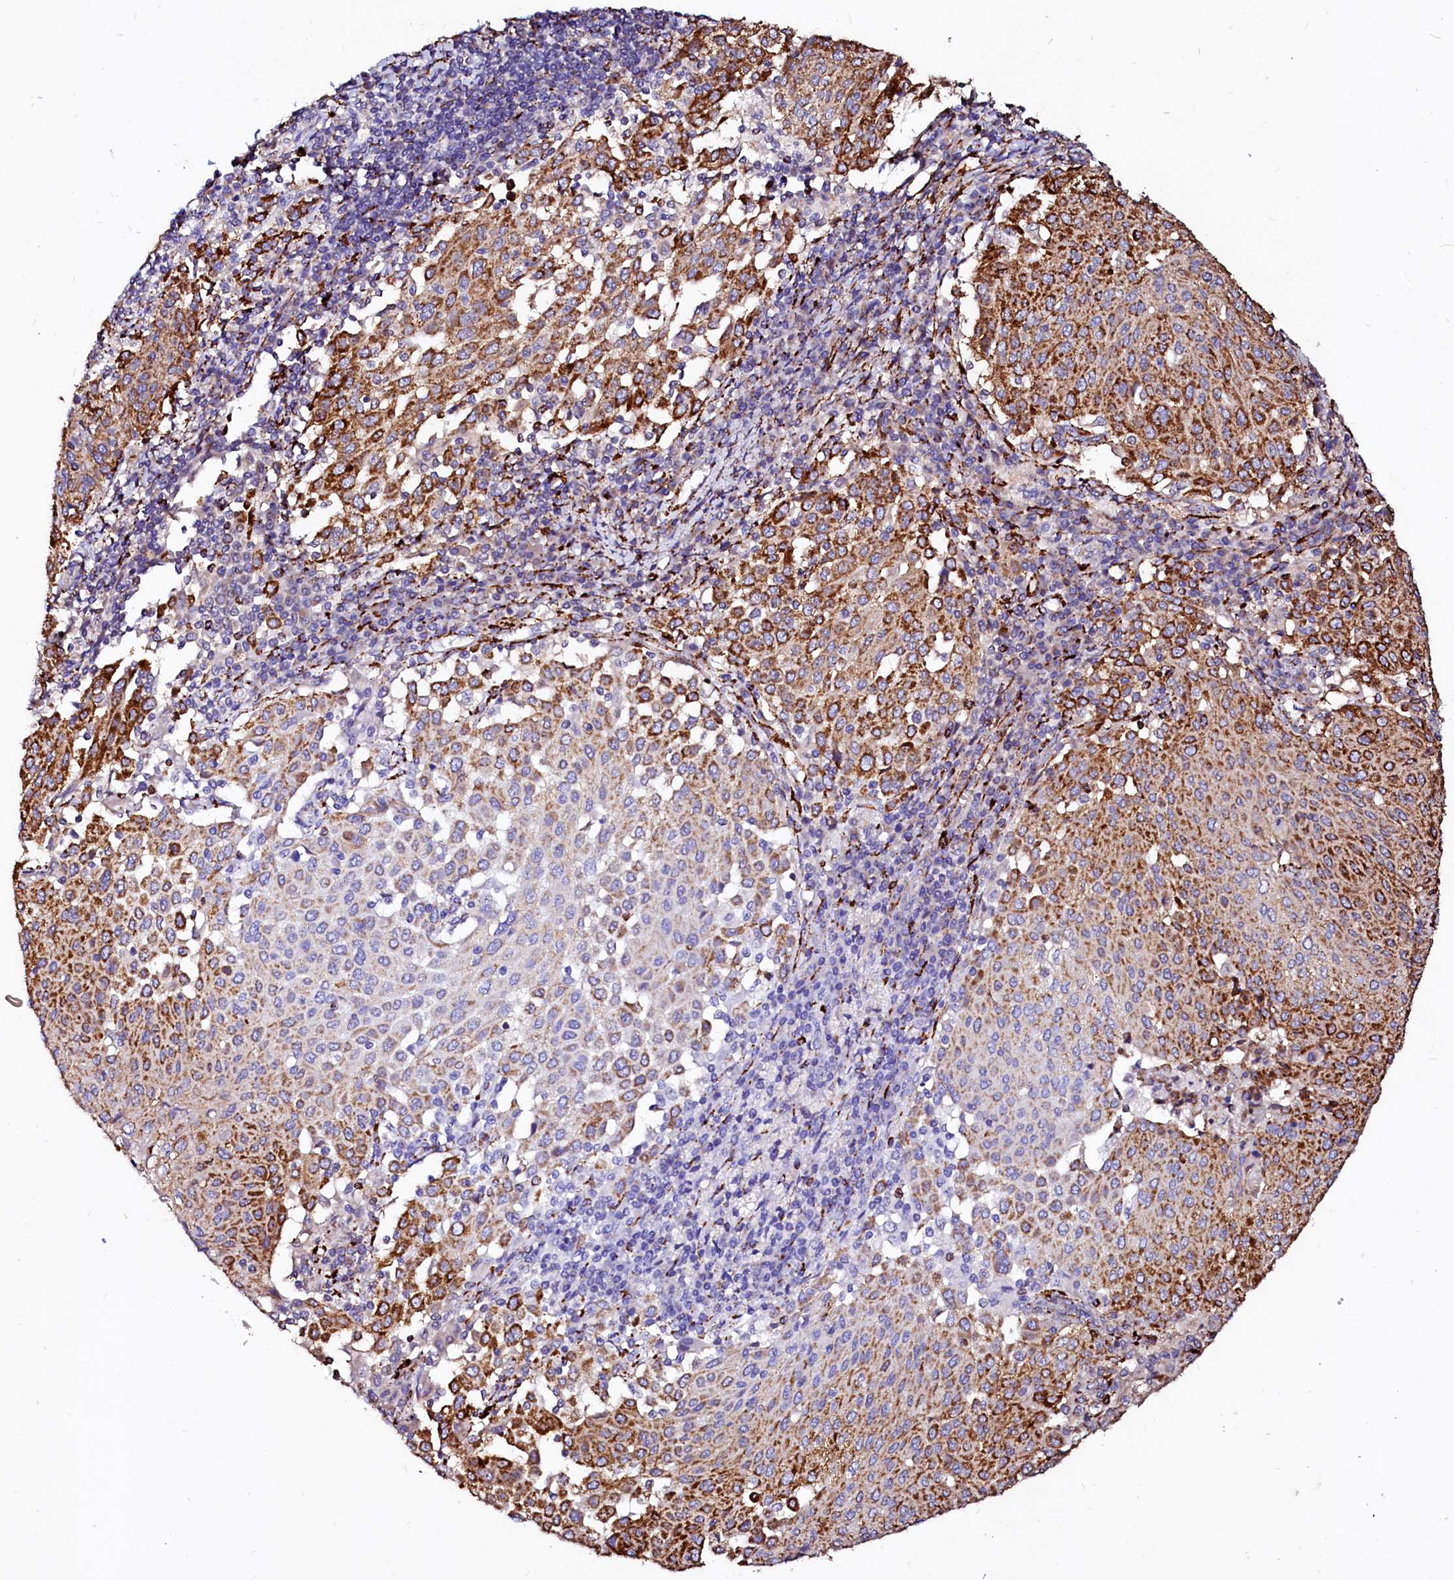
{"staining": {"intensity": "strong", "quantity": ">75%", "location": "cytoplasmic/membranous"}, "tissue": "cervical cancer", "cell_type": "Tumor cells", "image_type": "cancer", "snomed": [{"axis": "morphology", "description": "Squamous cell carcinoma, NOS"}, {"axis": "topography", "description": "Cervix"}], "caption": "Strong cytoplasmic/membranous protein staining is appreciated in approximately >75% of tumor cells in cervical squamous cell carcinoma.", "gene": "MAOB", "patient": {"sex": "female", "age": 46}}